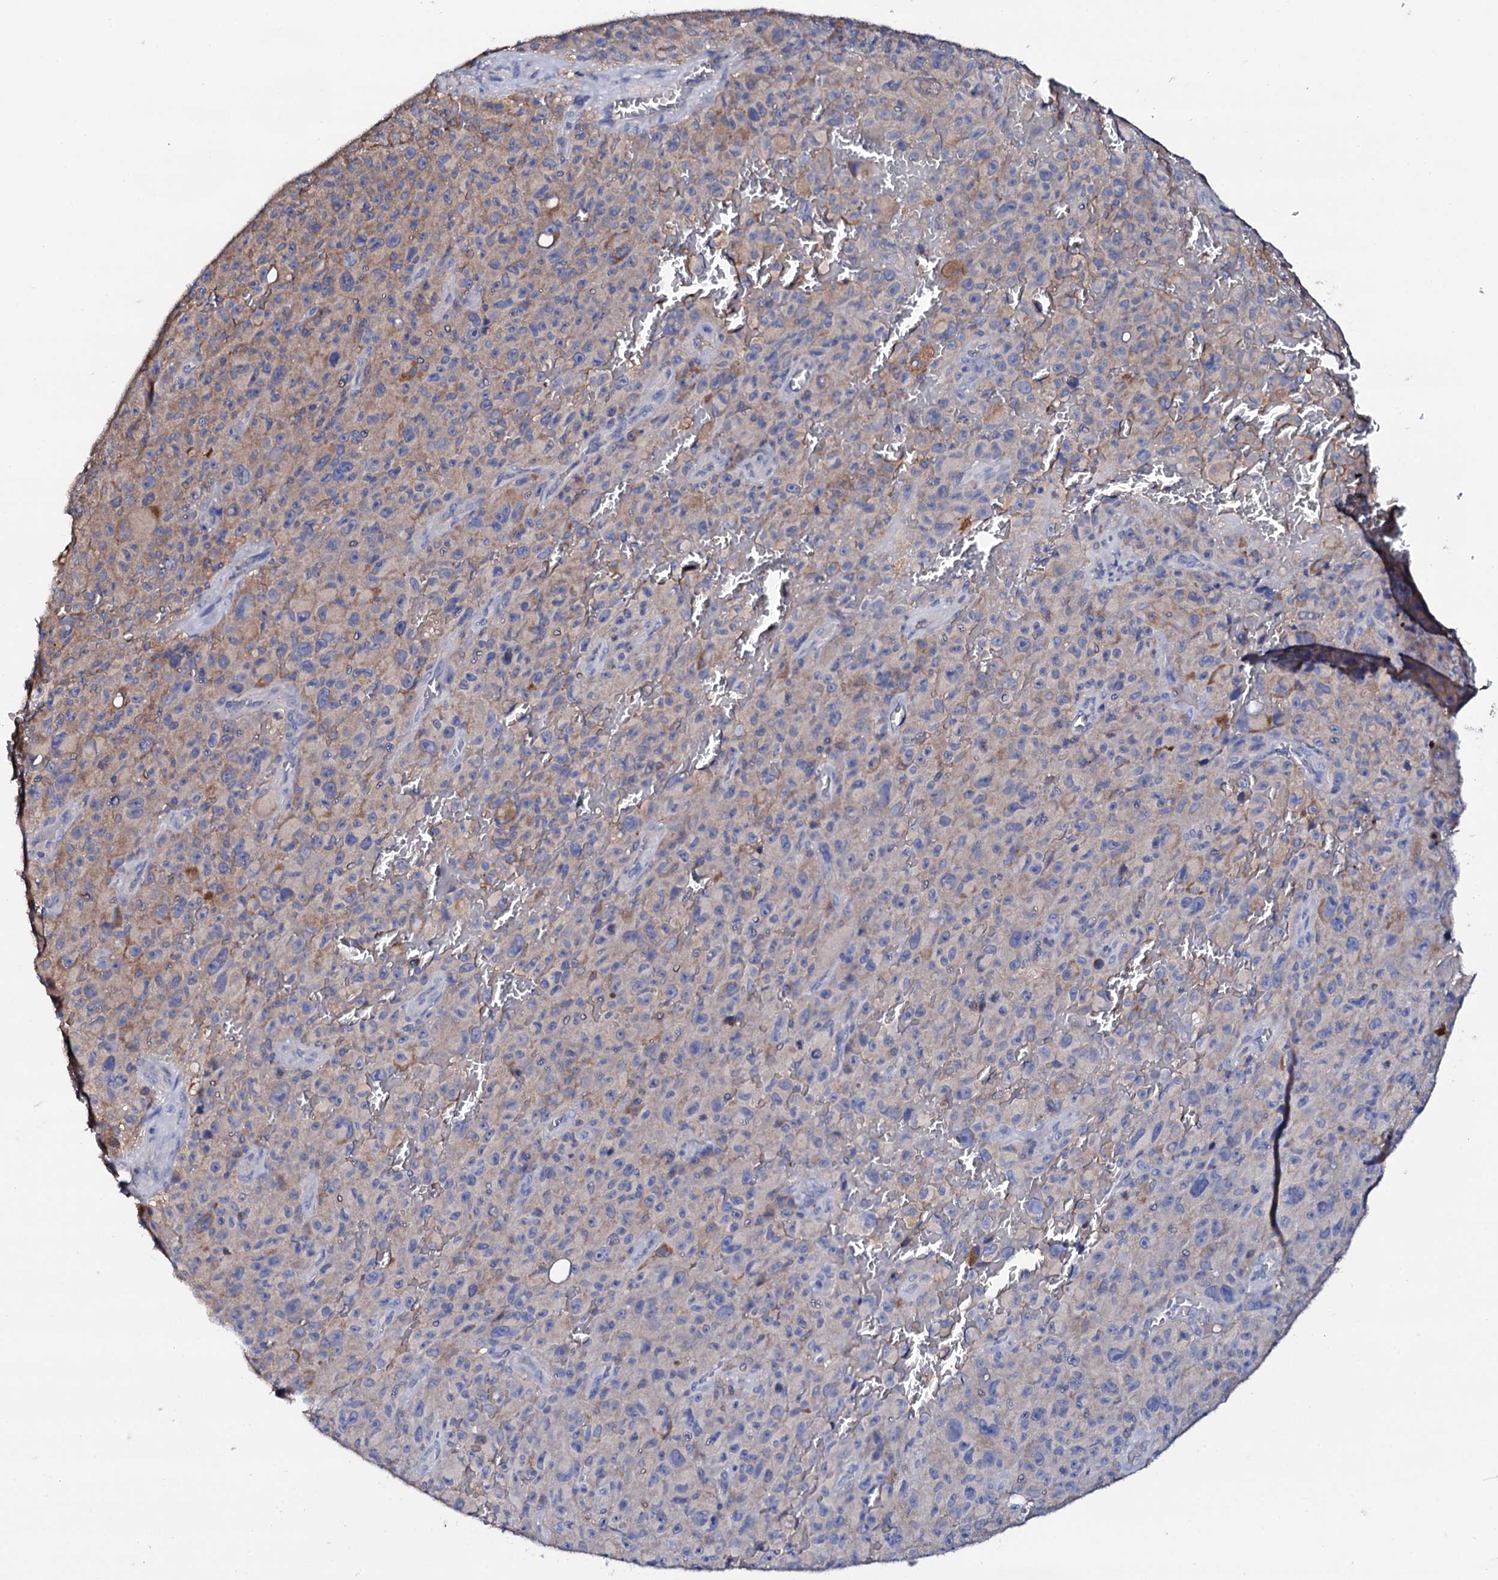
{"staining": {"intensity": "weak", "quantity": "<25%", "location": "cytoplasmic/membranous"}, "tissue": "melanoma", "cell_type": "Tumor cells", "image_type": "cancer", "snomed": [{"axis": "morphology", "description": "Malignant melanoma, NOS"}, {"axis": "topography", "description": "Skin"}], "caption": "This histopathology image is of malignant melanoma stained with immunohistochemistry to label a protein in brown with the nuclei are counter-stained blue. There is no positivity in tumor cells.", "gene": "TCAF2", "patient": {"sex": "female", "age": 82}}